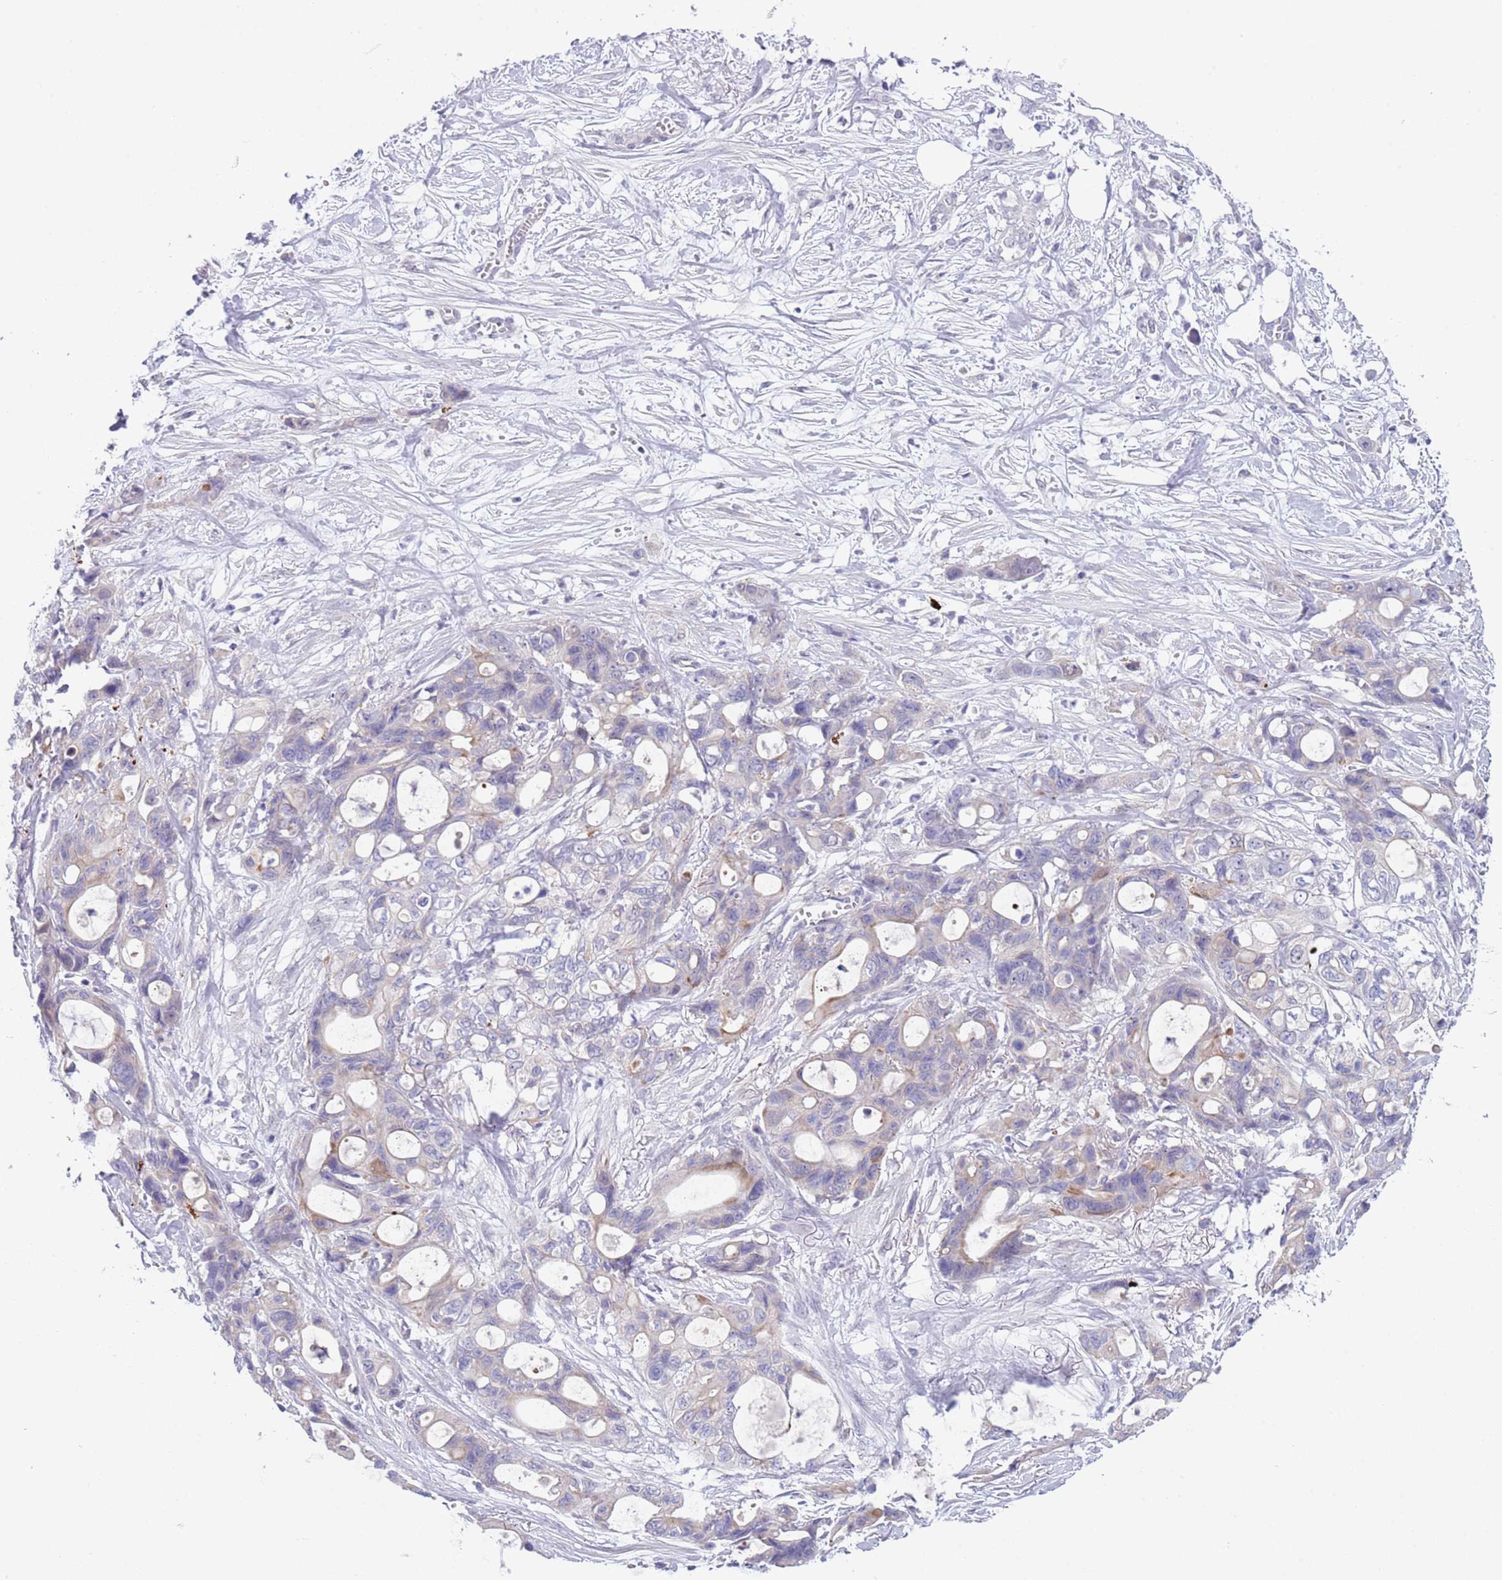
{"staining": {"intensity": "weak", "quantity": "<25%", "location": "cytoplasmic/membranous"}, "tissue": "ovarian cancer", "cell_type": "Tumor cells", "image_type": "cancer", "snomed": [{"axis": "morphology", "description": "Cystadenocarcinoma, mucinous, NOS"}, {"axis": "topography", "description": "Ovary"}], "caption": "This is an IHC photomicrograph of human ovarian cancer. There is no staining in tumor cells.", "gene": "SPIRE2", "patient": {"sex": "female", "age": 70}}